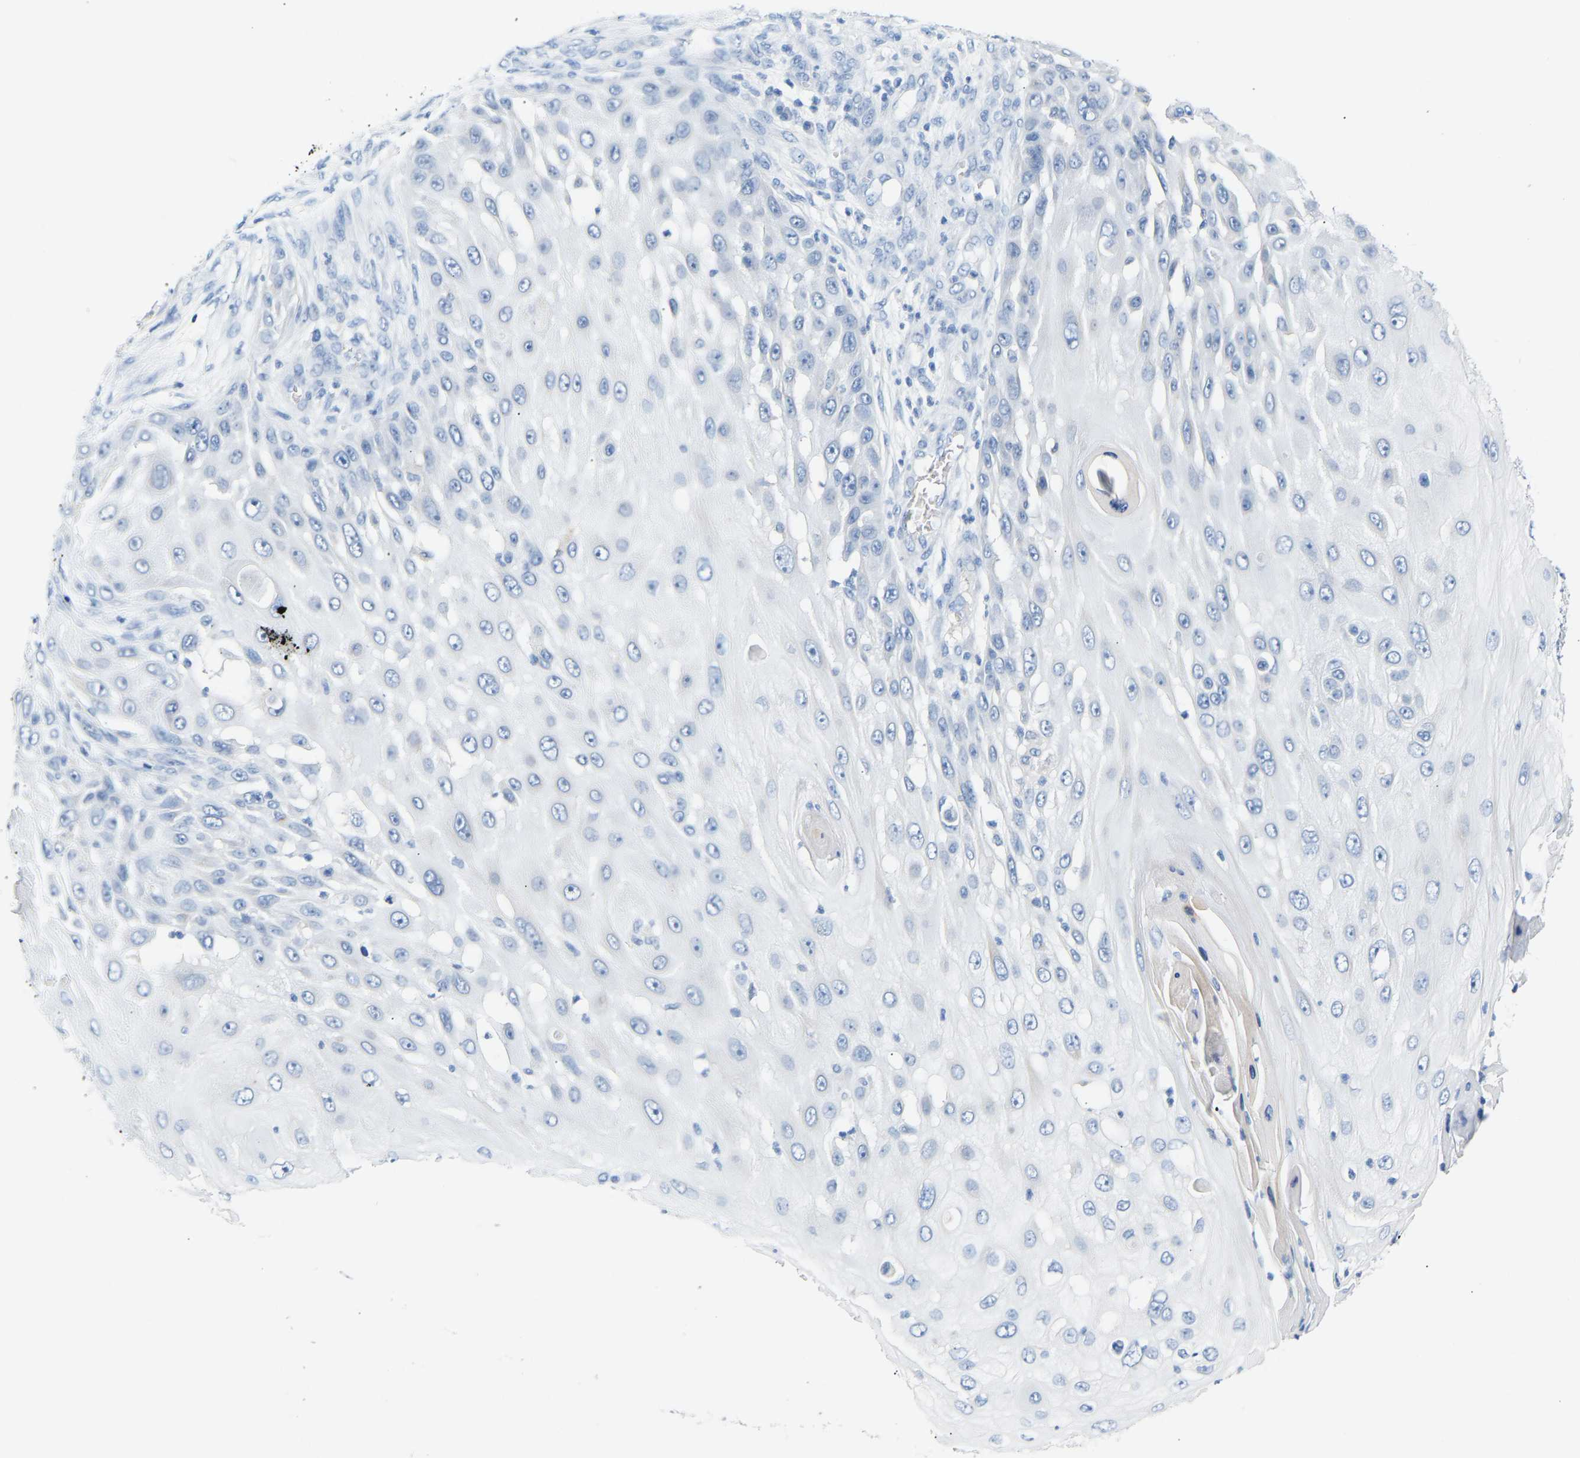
{"staining": {"intensity": "negative", "quantity": "none", "location": "none"}, "tissue": "skin cancer", "cell_type": "Tumor cells", "image_type": "cancer", "snomed": [{"axis": "morphology", "description": "Squamous cell carcinoma, NOS"}, {"axis": "topography", "description": "Skin"}], "caption": "A high-resolution photomicrograph shows IHC staining of skin cancer (squamous cell carcinoma), which exhibits no significant positivity in tumor cells.", "gene": "PEX1", "patient": {"sex": "female", "age": 44}}